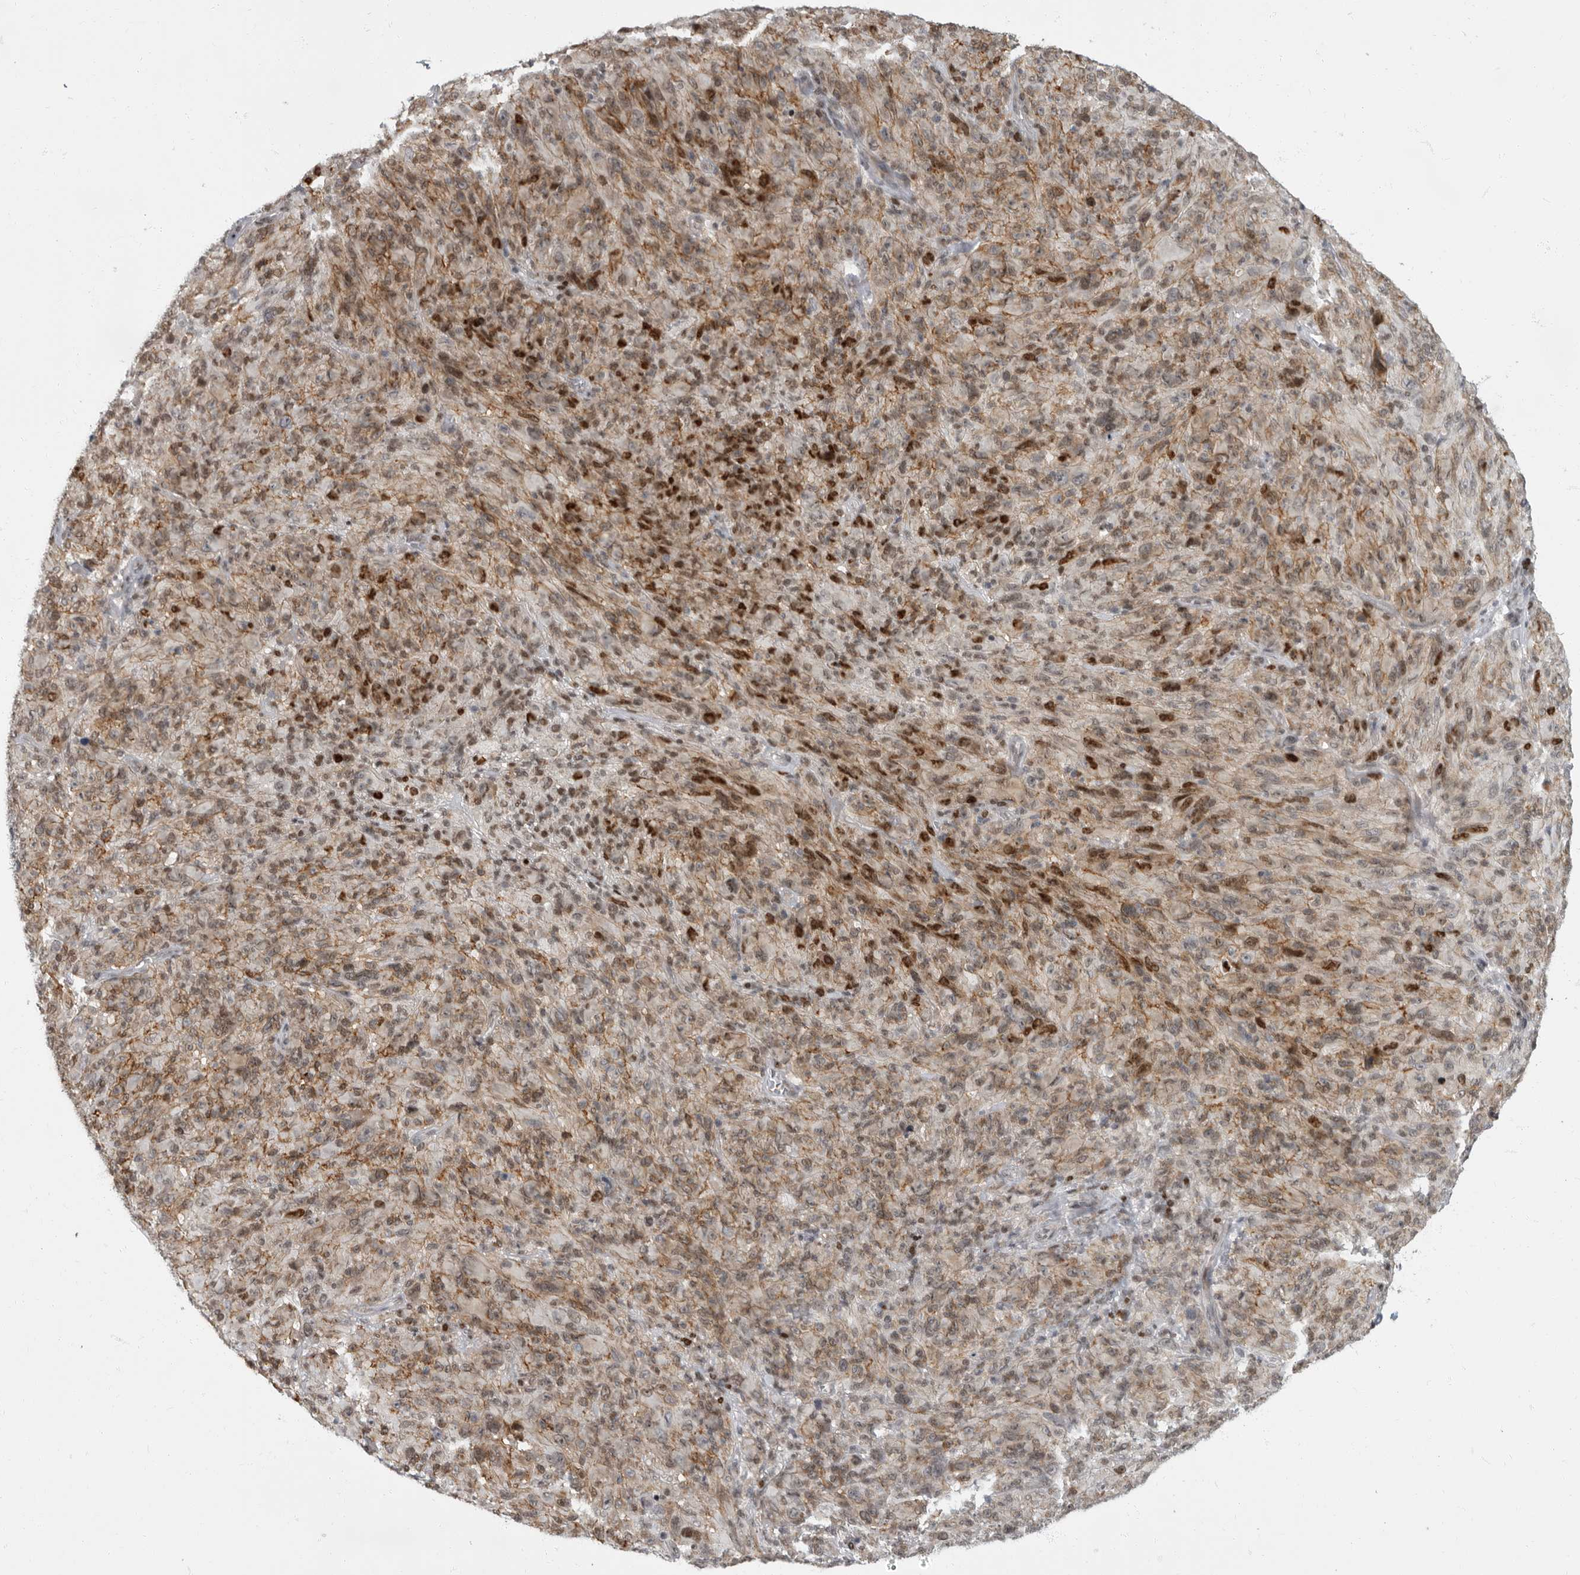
{"staining": {"intensity": "weak", "quantity": ">75%", "location": "cytoplasmic/membranous,nuclear"}, "tissue": "melanoma", "cell_type": "Tumor cells", "image_type": "cancer", "snomed": [{"axis": "morphology", "description": "Malignant melanoma, NOS"}, {"axis": "topography", "description": "Skin of head"}], "caption": "Immunohistochemical staining of melanoma exhibits weak cytoplasmic/membranous and nuclear protein expression in approximately >75% of tumor cells.", "gene": "EVI5", "patient": {"sex": "male", "age": 96}}